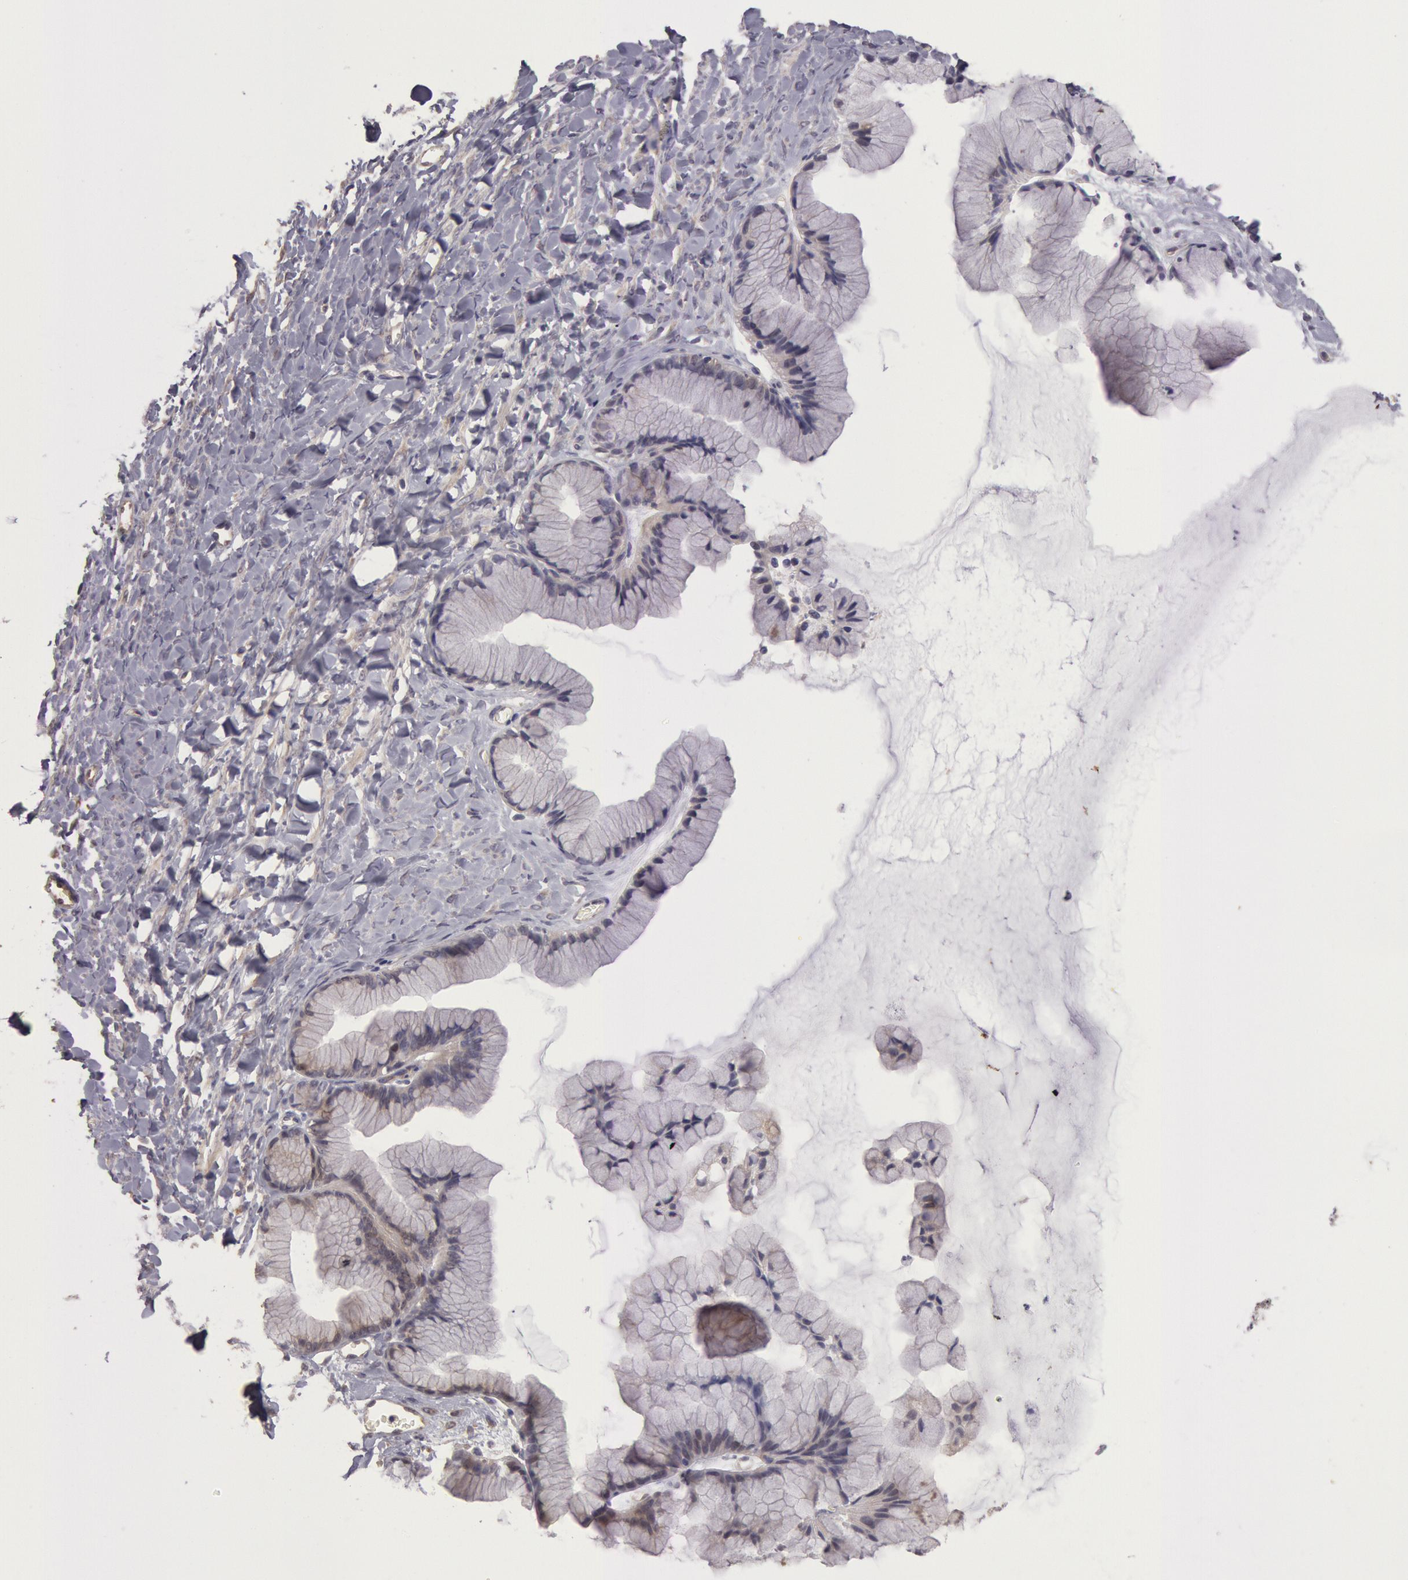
{"staining": {"intensity": "negative", "quantity": "none", "location": "none"}, "tissue": "ovarian cancer", "cell_type": "Tumor cells", "image_type": "cancer", "snomed": [{"axis": "morphology", "description": "Cystadenocarcinoma, mucinous, NOS"}, {"axis": "topography", "description": "Ovary"}], "caption": "Immunohistochemistry image of human ovarian cancer stained for a protein (brown), which demonstrates no positivity in tumor cells.", "gene": "AMOTL1", "patient": {"sex": "female", "age": 41}}